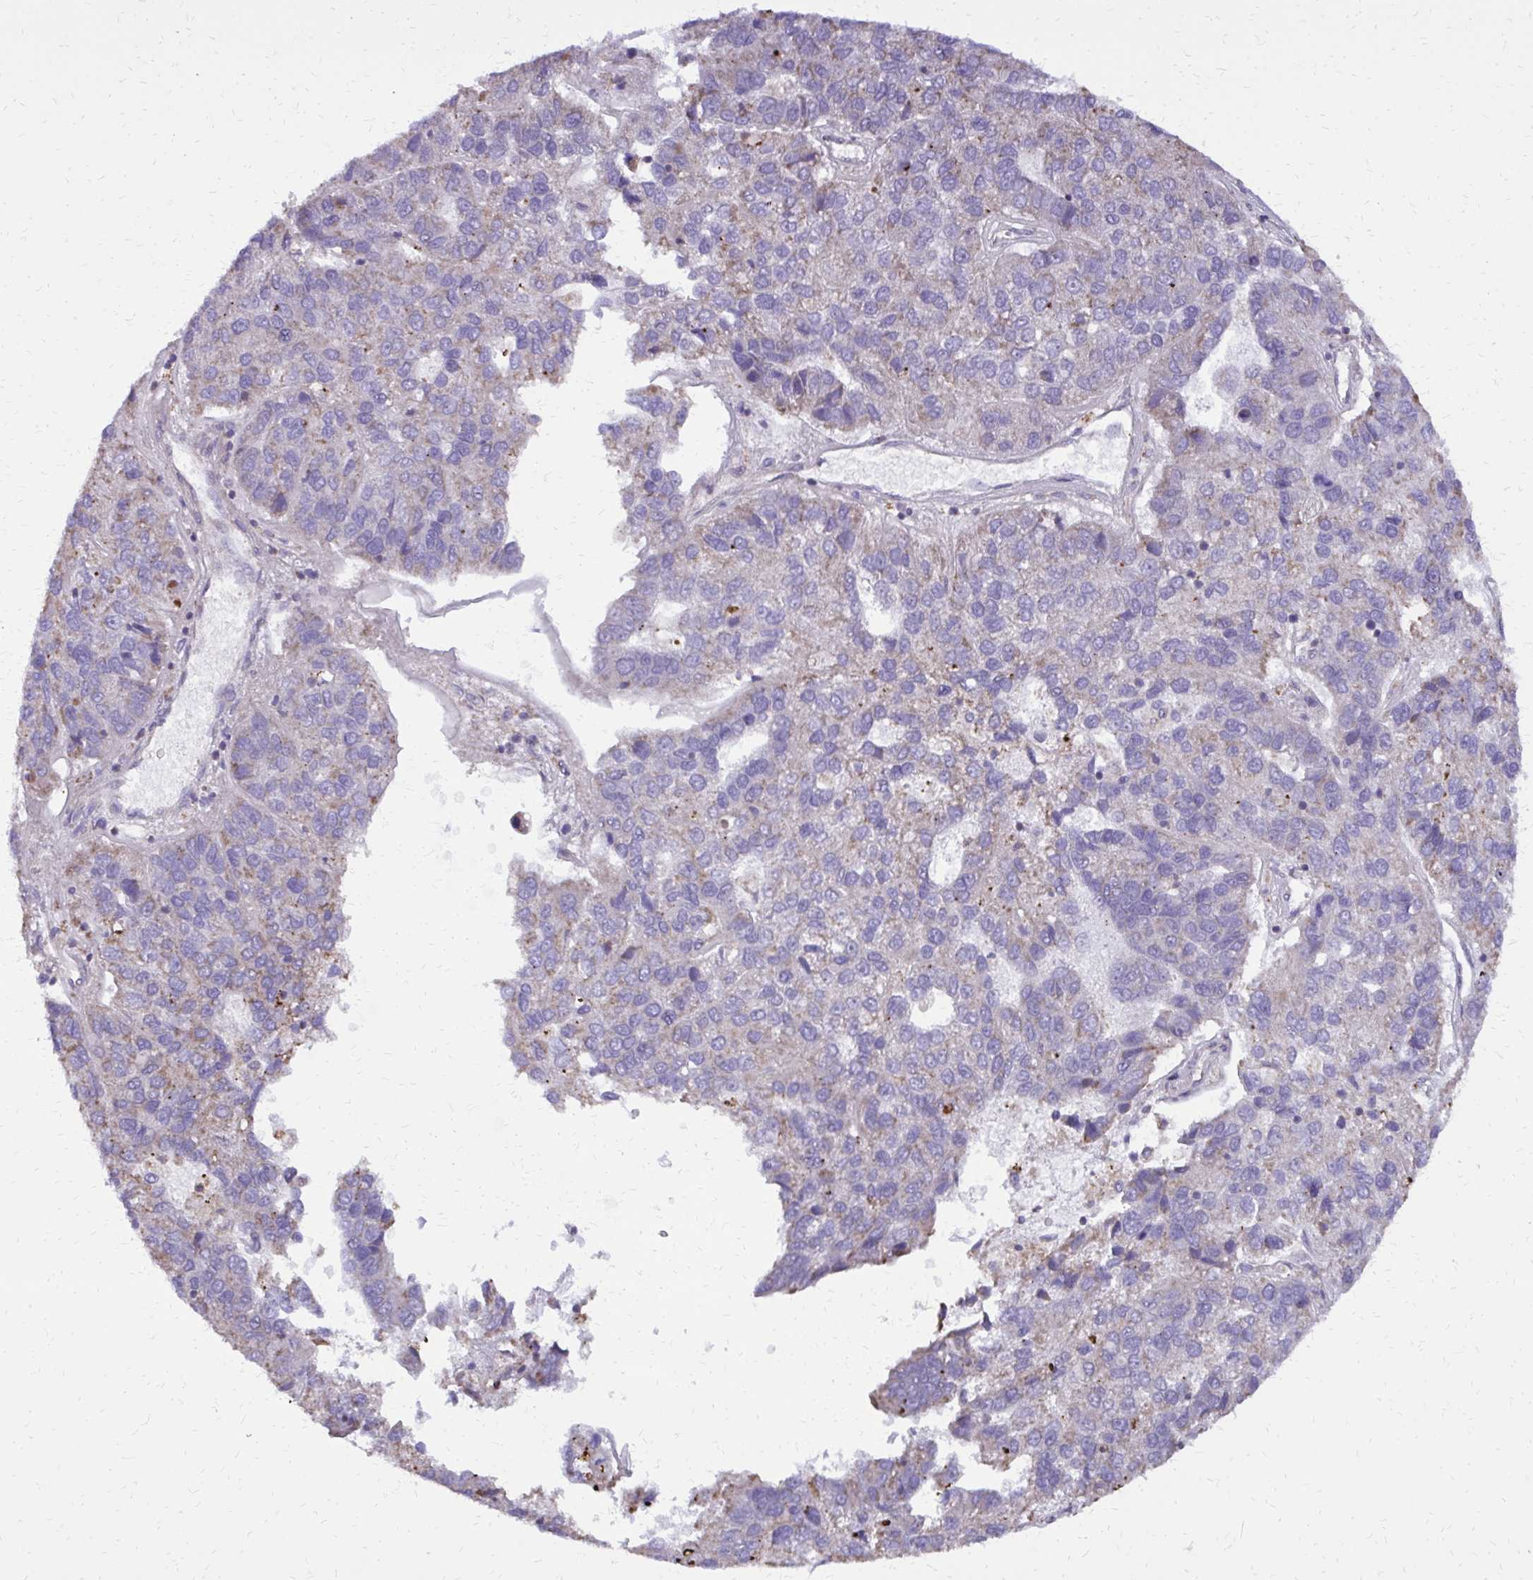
{"staining": {"intensity": "negative", "quantity": "none", "location": "none"}, "tissue": "pancreatic cancer", "cell_type": "Tumor cells", "image_type": "cancer", "snomed": [{"axis": "morphology", "description": "Adenocarcinoma, NOS"}, {"axis": "topography", "description": "Pancreas"}], "caption": "IHC photomicrograph of neoplastic tissue: pancreatic cancer (adenocarcinoma) stained with DAB (3,3'-diaminobenzidine) exhibits no significant protein expression in tumor cells.", "gene": "ABCC3", "patient": {"sex": "female", "age": 61}}